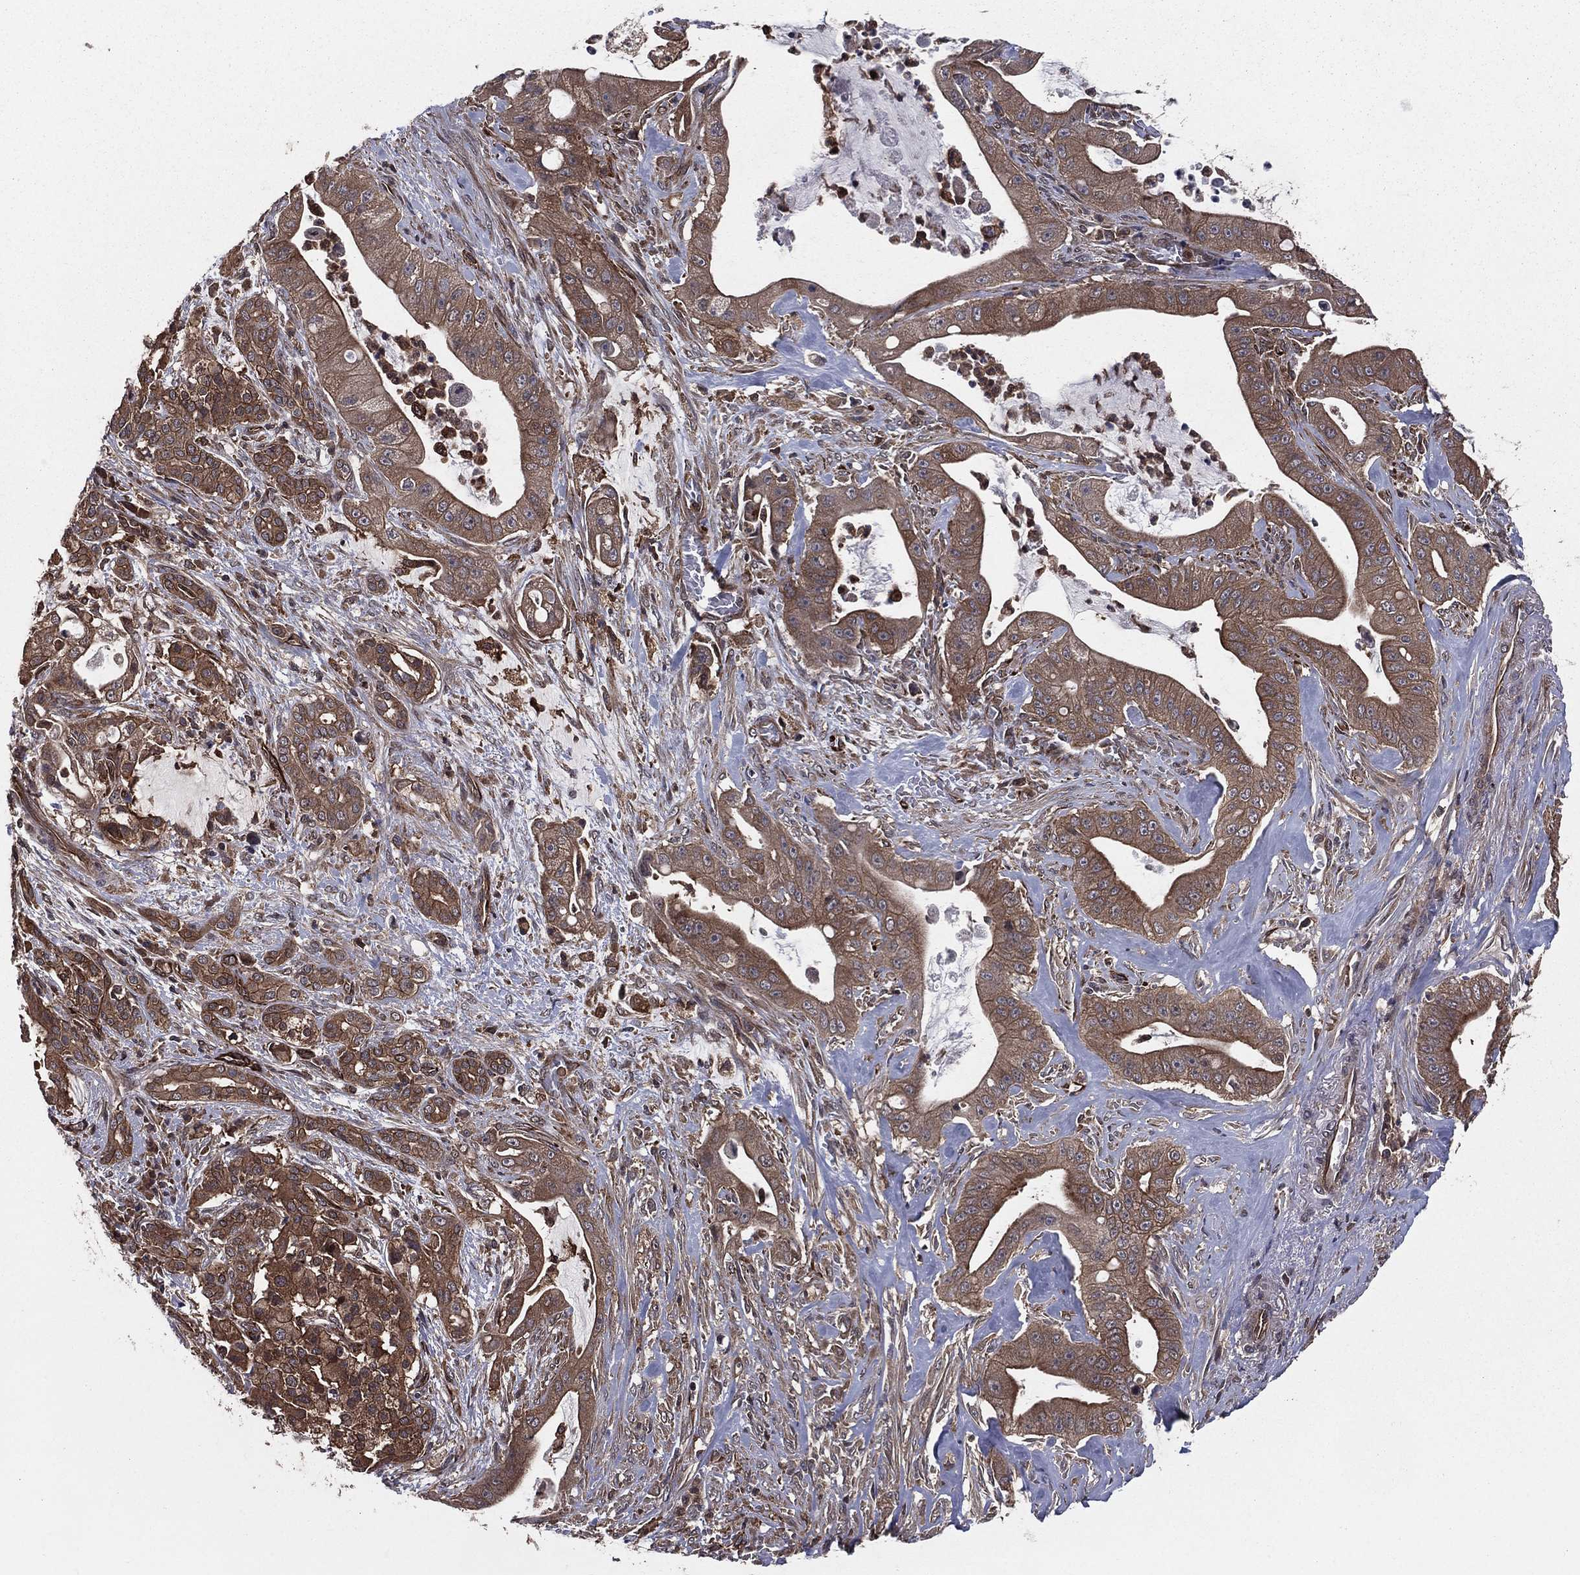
{"staining": {"intensity": "moderate", "quantity": "25%-75%", "location": "cytoplasmic/membranous"}, "tissue": "pancreatic cancer", "cell_type": "Tumor cells", "image_type": "cancer", "snomed": [{"axis": "morphology", "description": "Normal tissue, NOS"}, {"axis": "morphology", "description": "Inflammation, NOS"}, {"axis": "morphology", "description": "Adenocarcinoma, NOS"}, {"axis": "topography", "description": "Pancreas"}], "caption": "Human pancreatic adenocarcinoma stained with a protein marker demonstrates moderate staining in tumor cells.", "gene": "CERT1", "patient": {"sex": "male", "age": 57}}